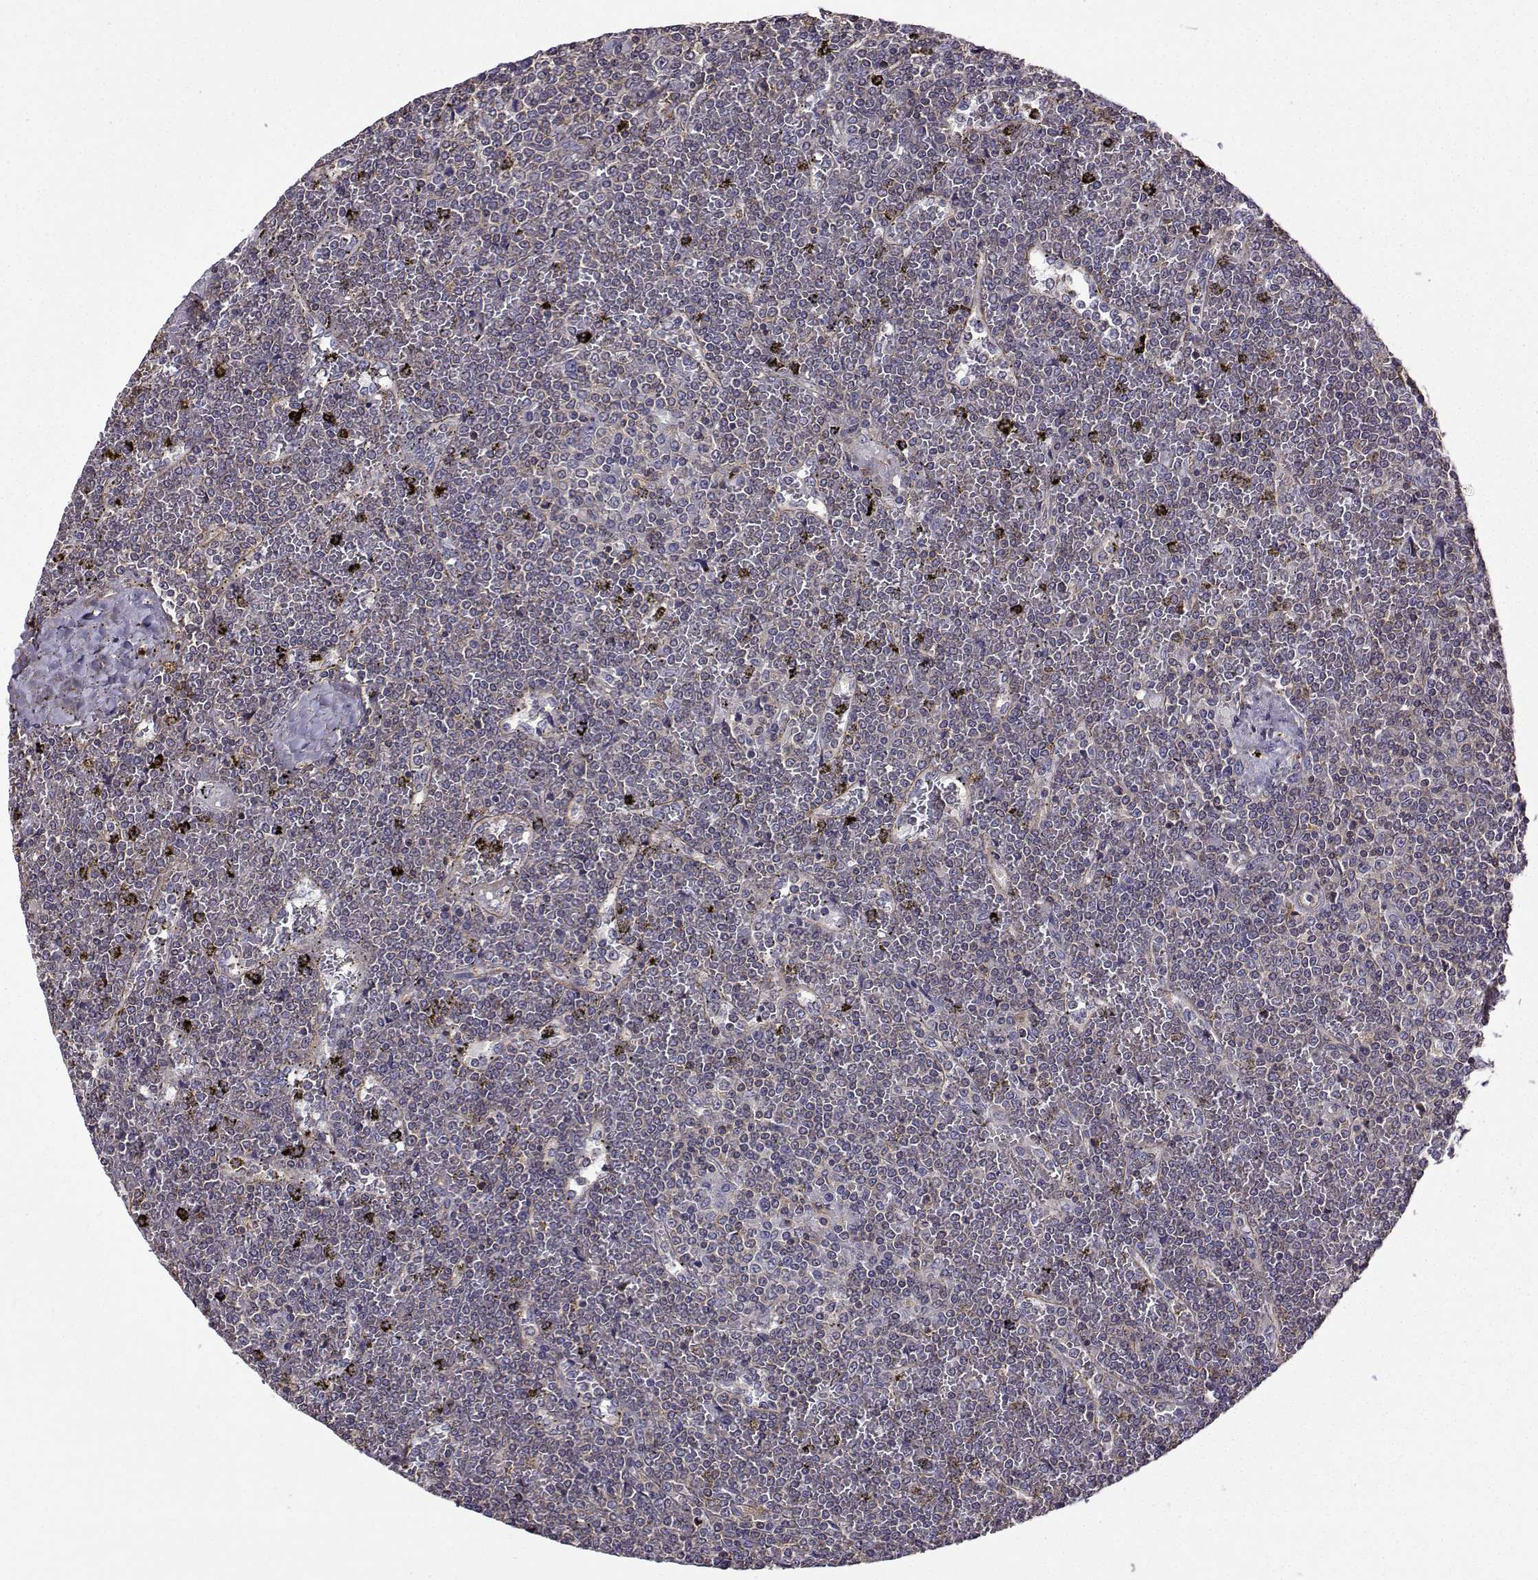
{"staining": {"intensity": "negative", "quantity": "none", "location": "none"}, "tissue": "lymphoma", "cell_type": "Tumor cells", "image_type": "cancer", "snomed": [{"axis": "morphology", "description": "Malignant lymphoma, non-Hodgkin's type, Low grade"}, {"axis": "topography", "description": "Spleen"}], "caption": "Protein analysis of lymphoma reveals no significant positivity in tumor cells.", "gene": "ITGB8", "patient": {"sex": "female", "age": 19}}